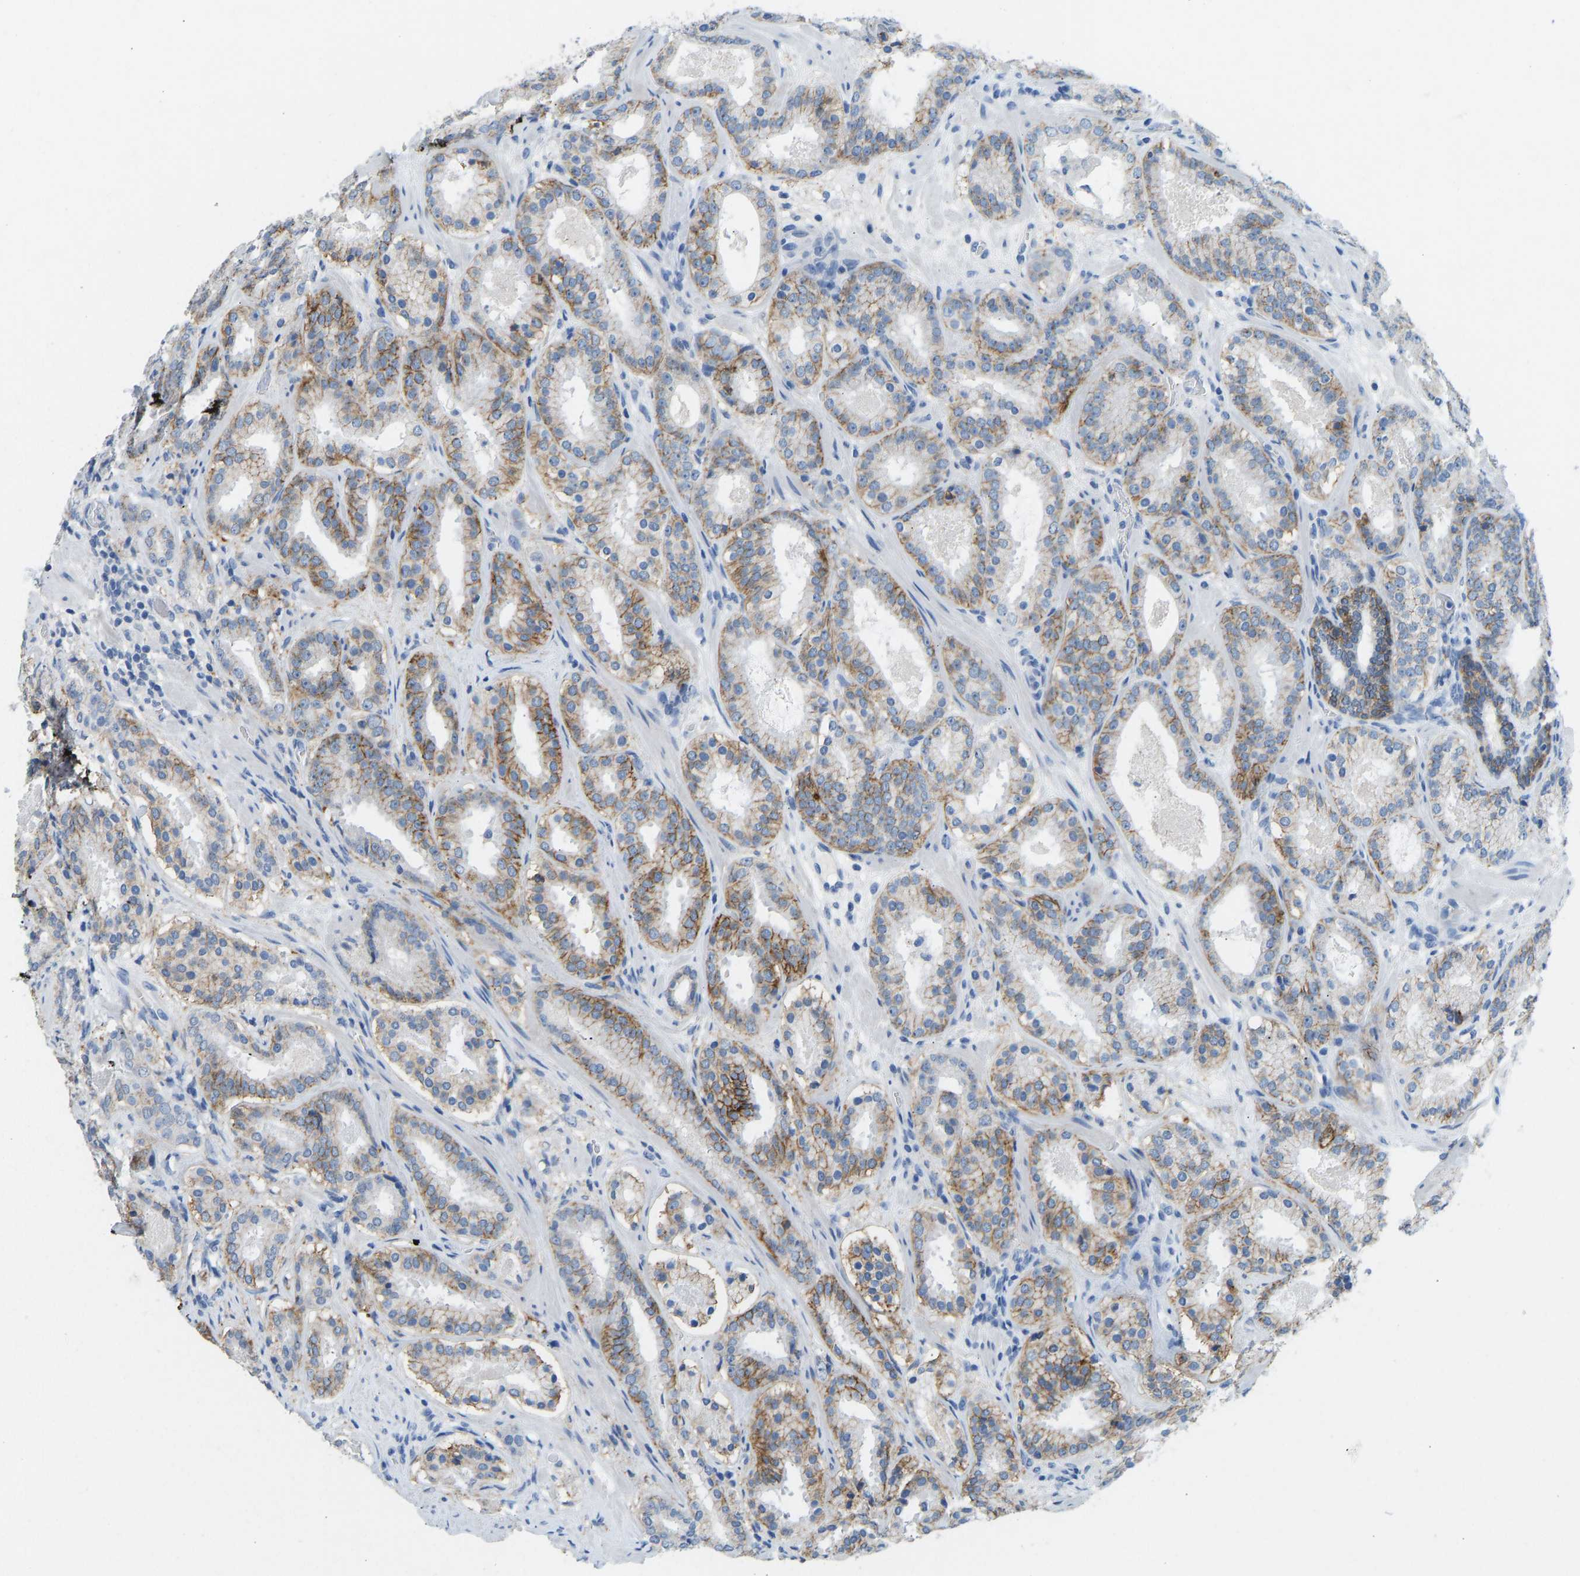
{"staining": {"intensity": "moderate", "quantity": ">75%", "location": "cytoplasmic/membranous"}, "tissue": "prostate cancer", "cell_type": "Tumor cells", "image_type": "cancer", "snomed": [{"axis": "morphology", "description": "Adenocarcinoma, Low grade"}, {"axis": "topography", "description": "Prostate"}], "caption": "This photomicrograph displays immunohistochemistry staining of human prostate cancer (low-grade adenocarcinoma), with medium moderate cytoplasmic/membranous expression in approximately >75% of tumor cells.", "gene": "ATP1A1", "patient": {"sex": "male", "age": 69}}